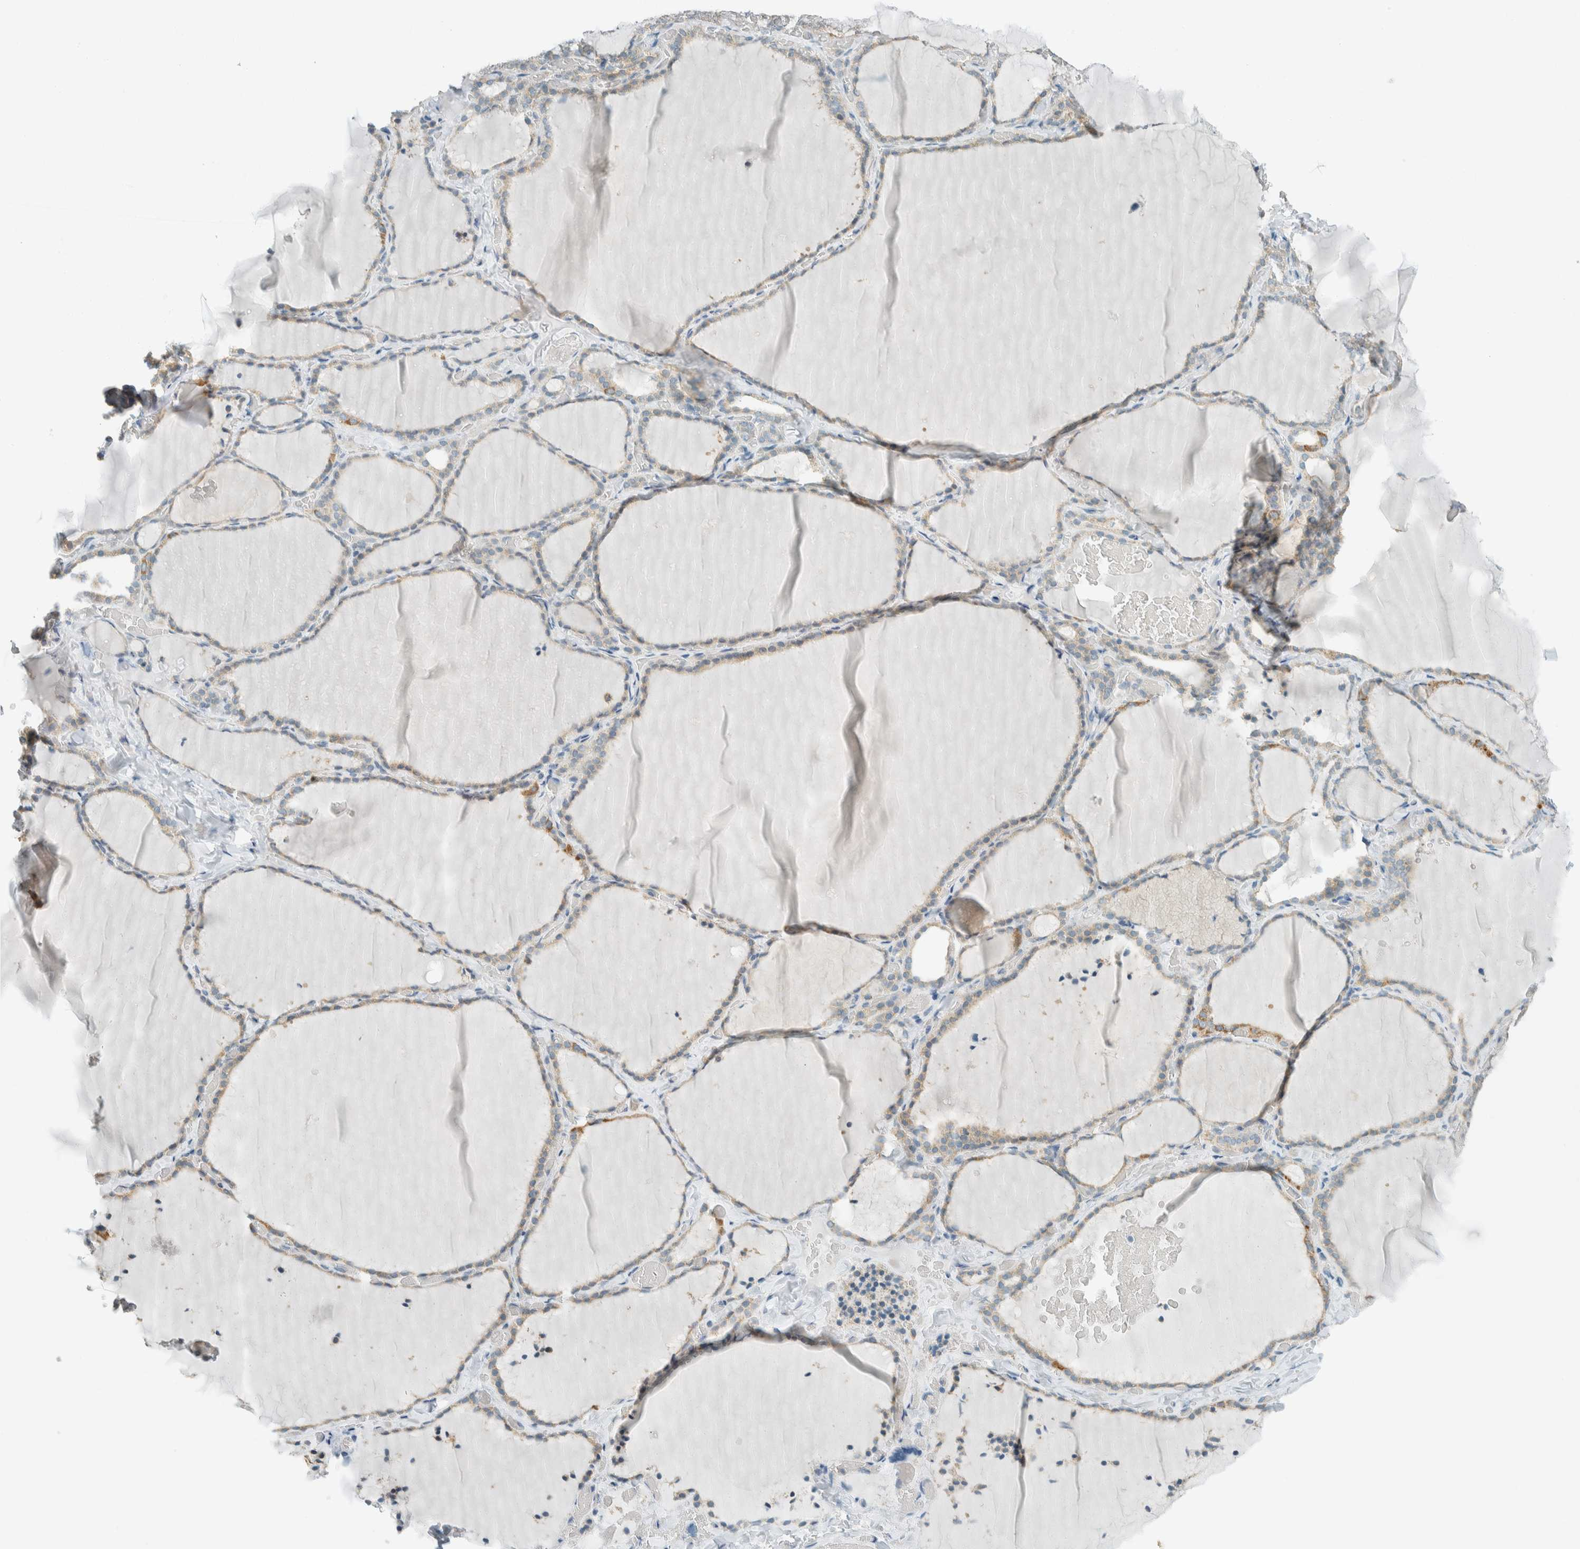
{"staining": {"intensity": "weak", "quantity": "25%-75%", "location": "cytoplasmic/membranous"}, "tissue": "thyroid gland", "cell_type": "Glandular cells", "image_type": "normal", "snomed": [{"axis": "morphology", "description": "Normal tissue, NOS"}, {"axis": "topography", "description": "Thyroid gland"}], "caption": "The image reveals immunohistochemical staining of normal thyroid gland. There is weak cytoplasmic/membranous staining is identified in approximately 25%-75% of glandular cells.", "gene": "AARSD1", "patient": {"sex": "female", "age": 22}}